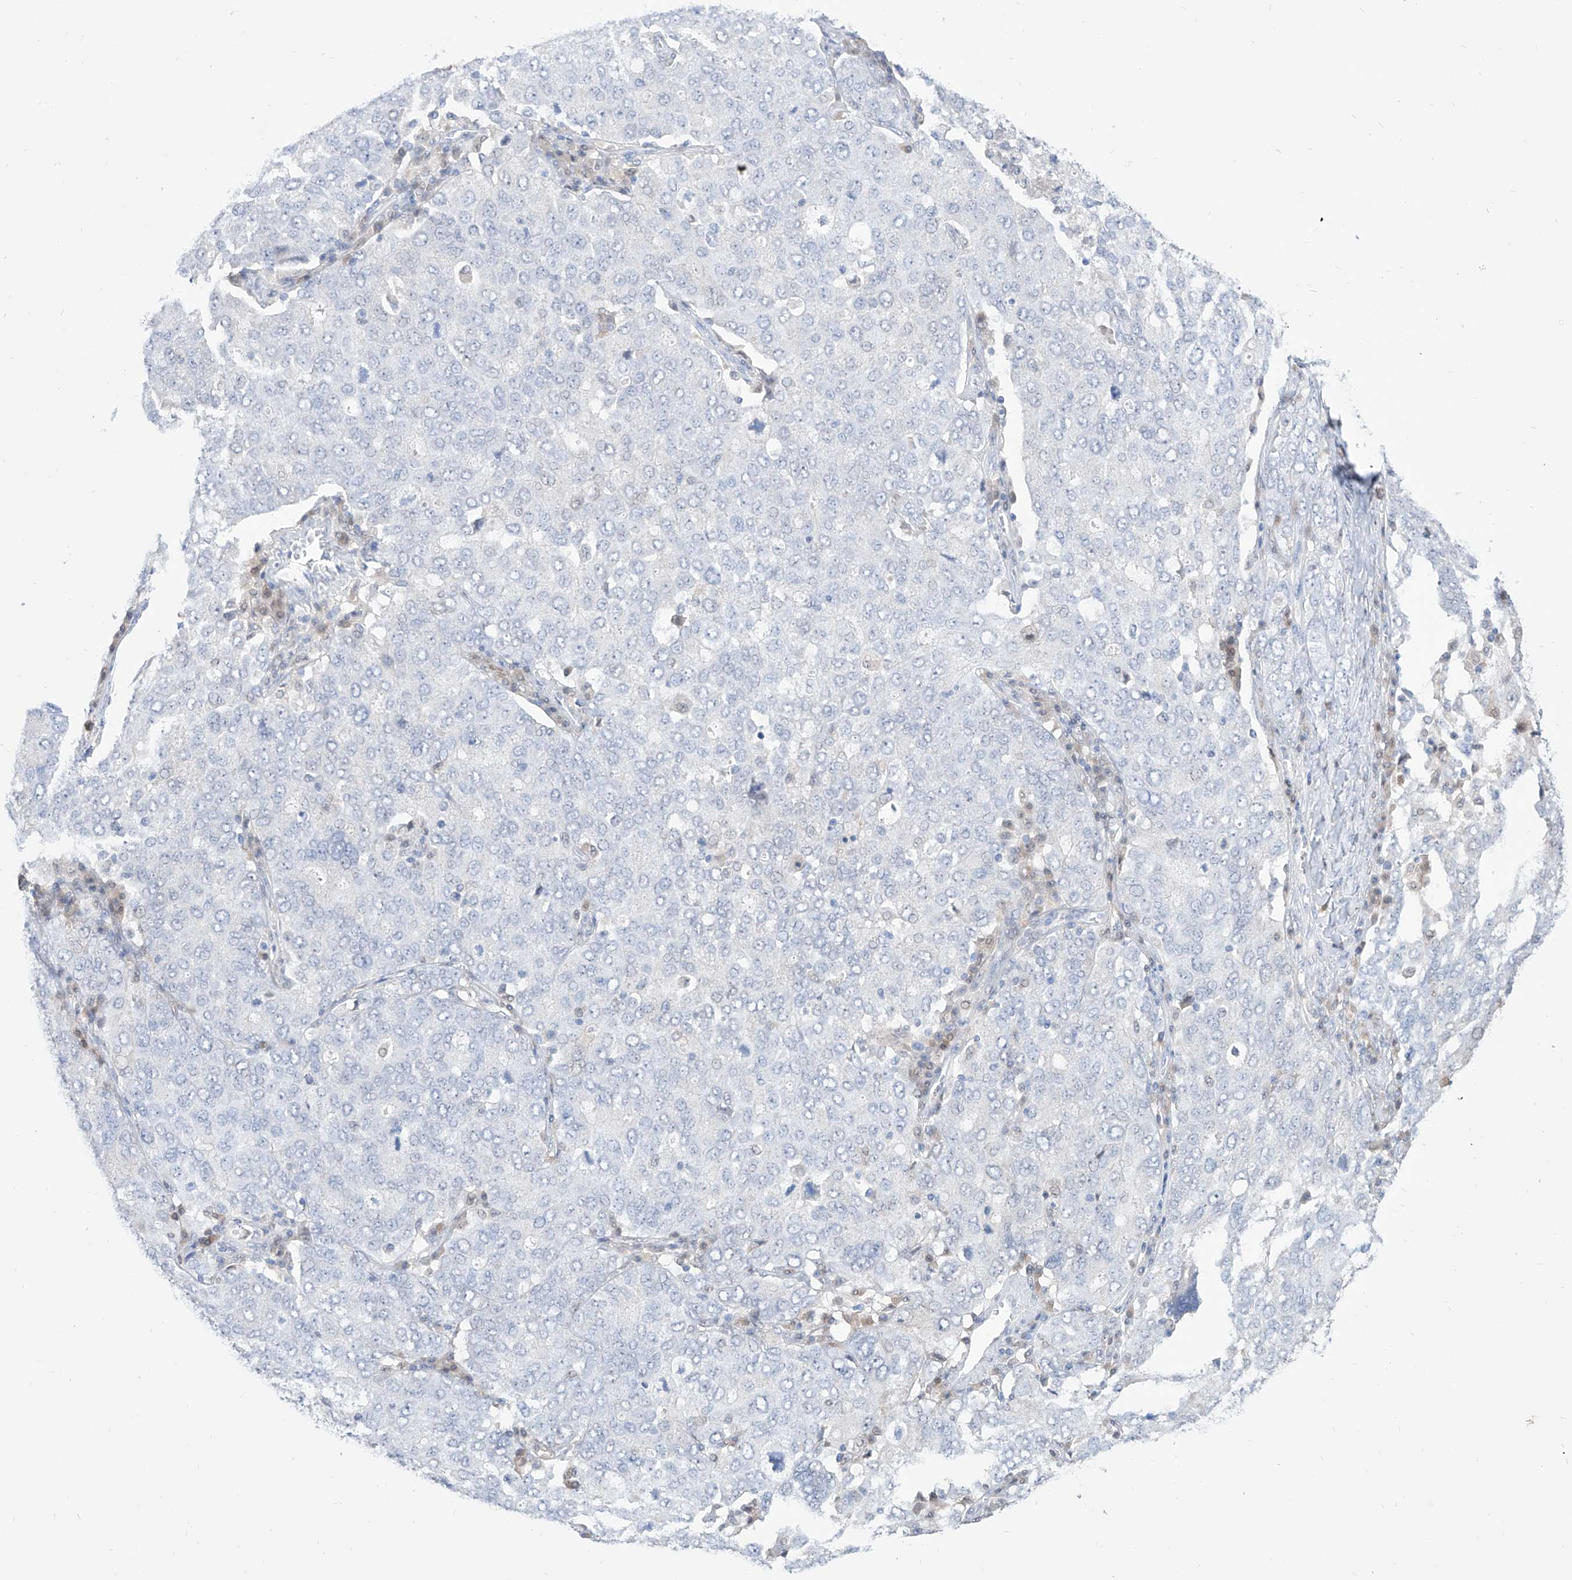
{"staining": {"intensity": "negative", "quantity": "none", "location": "none"}, "tissue": "ovarian cancer", "cell_type": "Tumor cells", "image_type": "cancer", "snomed": [{"axis": "morphology", "description": "Carcinoma, endometroid"}, {"axis": "topography", "description": "Ovary"}], "caption": "Histopathology image shows no protein staining in tumor cells of ovarian cancer (endometroid carcinoma) tissue. Nuclei are stained in blue.", "gene": "PDXK", "patient": {"sex": "female", "age": 62}}